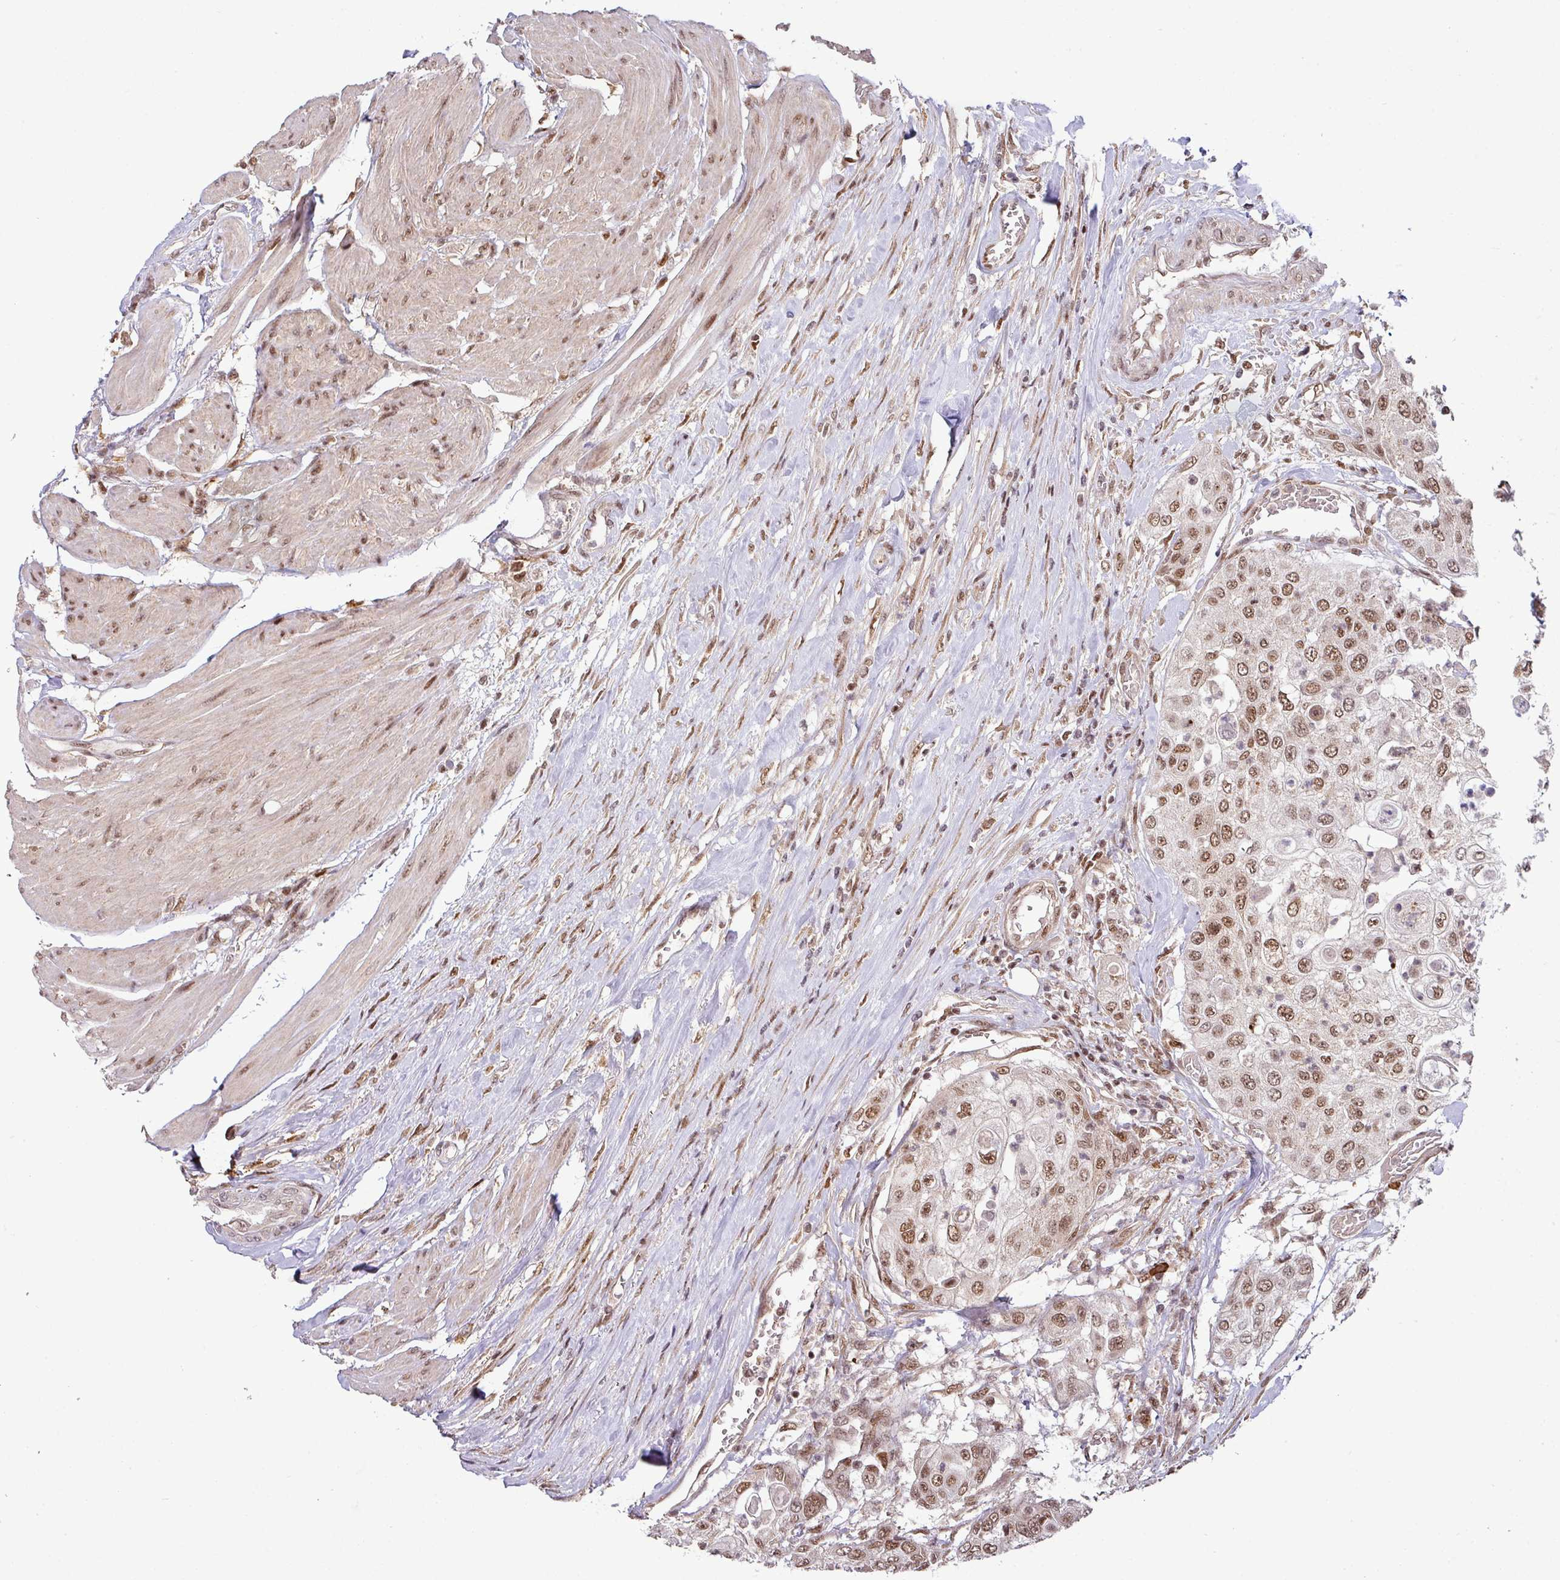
{"staining": {"intensity": "moderate", "quantity": ">75%", "location": "nuclear"}, "tissue": "urothelial cancer", "cell_type": "Tumor cells", "image_type": "cancer", "snomed": [{"axis": "morphology", "description": "Urothelial carcinoma, High grade"}, {"axis": "topography", "description": "Urinary bladder"}], "caption": "Human urothelial cancer stained with a protein marker displays moderate staining in tumor cells.", "gene": "PHF23", "patient": {"sex": "female", "age": 79}}